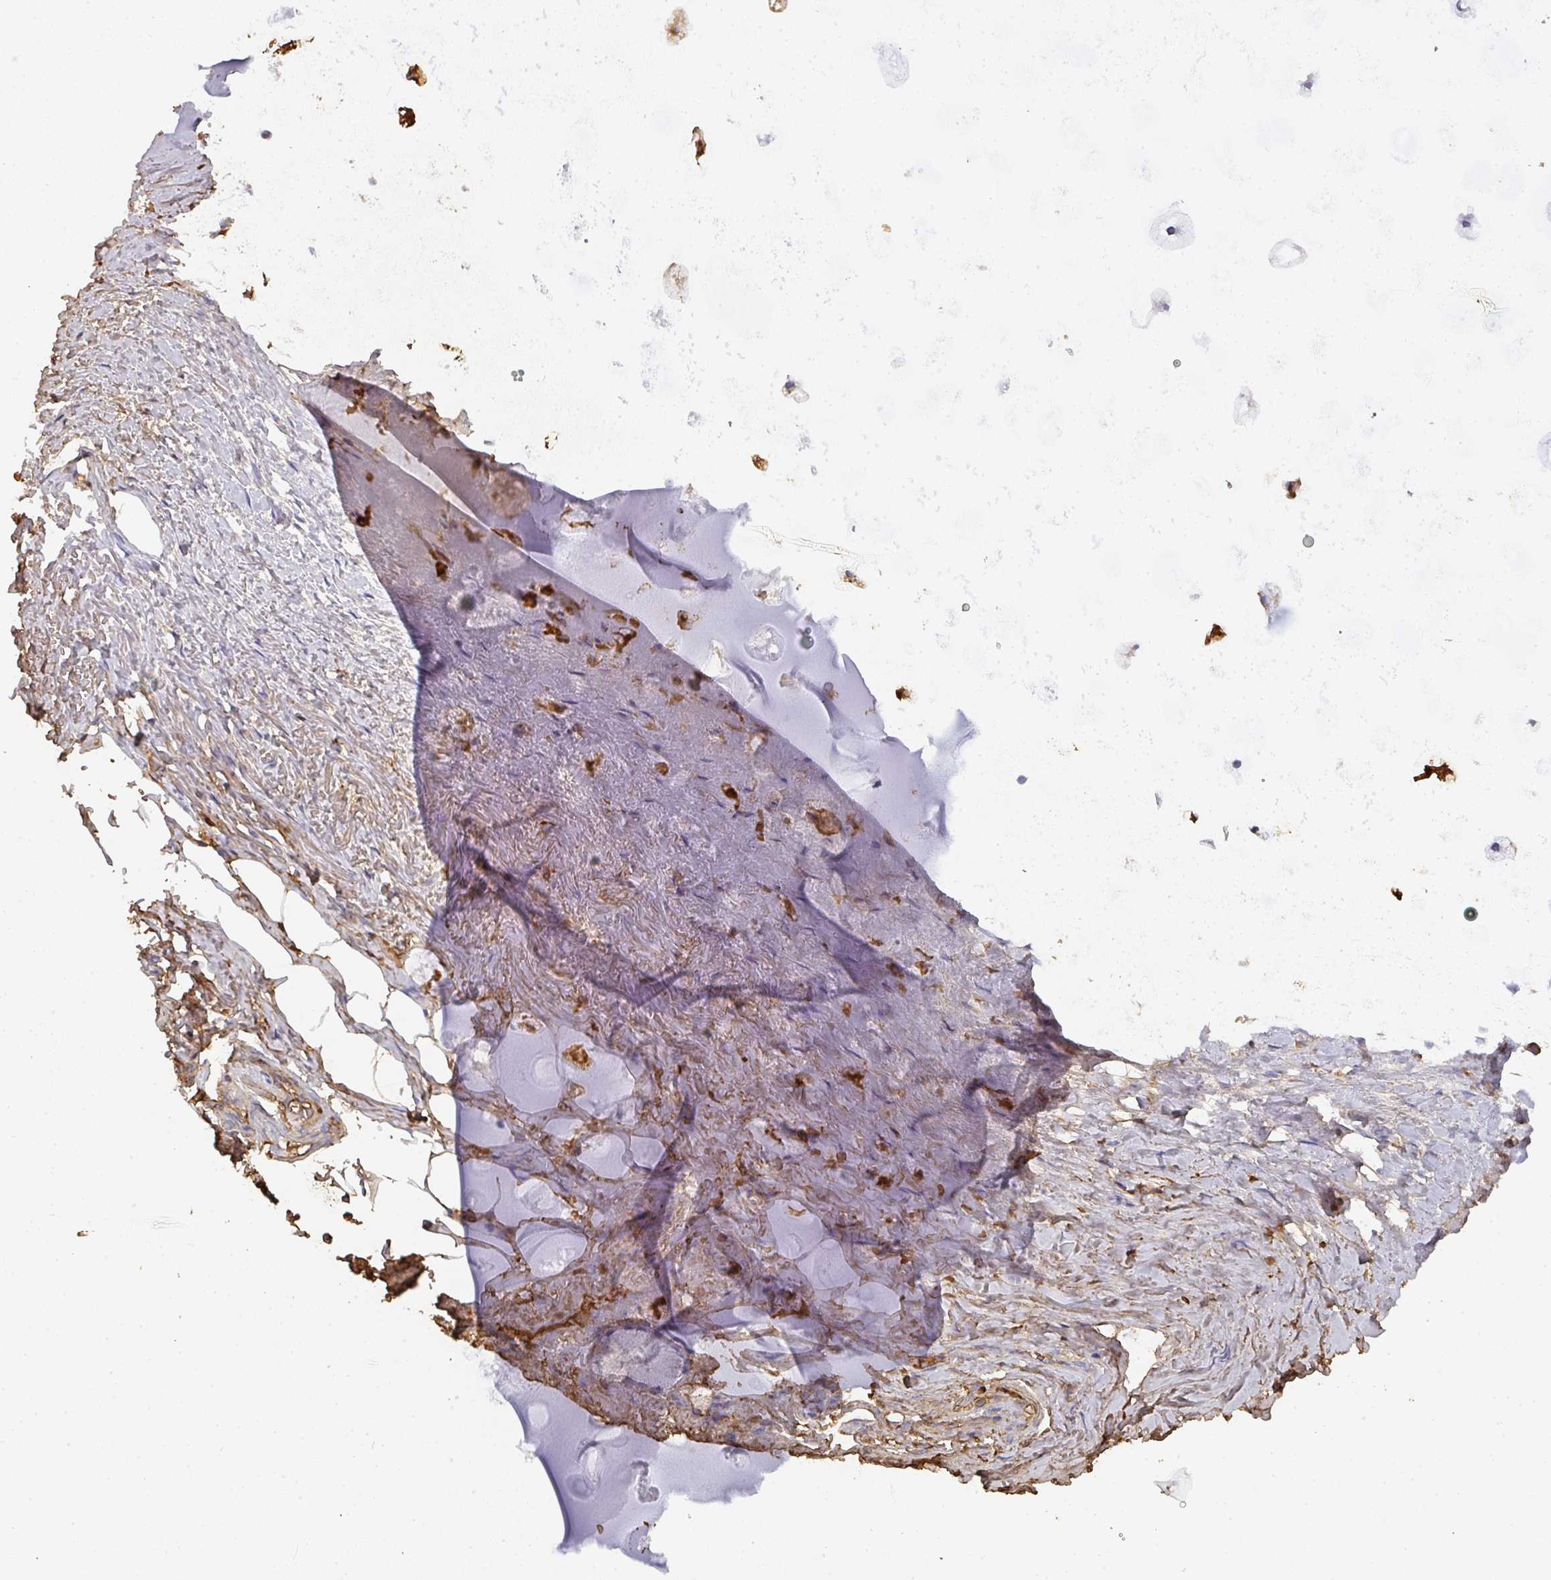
{"staining": {"intensity": "moderate", "quantity": ">75%", "location": "cytoplasmic/membranous"}, "tissue": "adipose tissue", "cell_type": "Adipocytes", "image_type": "normal", "snomed": [{"axis": "morphology", "description": "Normal tissue, NOS"}, {"axis": "topography", "description": "Cartilage tissue"}, {"axis": "topography", "description": "Bronchus"}], "caption": "Unremarkable adipose tissue was stained to show a protein in brown. There is medium levels of moderate cytoplasmic/membranous expression in about >75% of adipocytes. (Stains: DAB (3,3'-diaminobenzidine) in brown, nuclei in blue, Microscopy: brightfield microscopy at high magnification).", "gene": "ALB", "patient": {"sex": "male", "age": 56}}